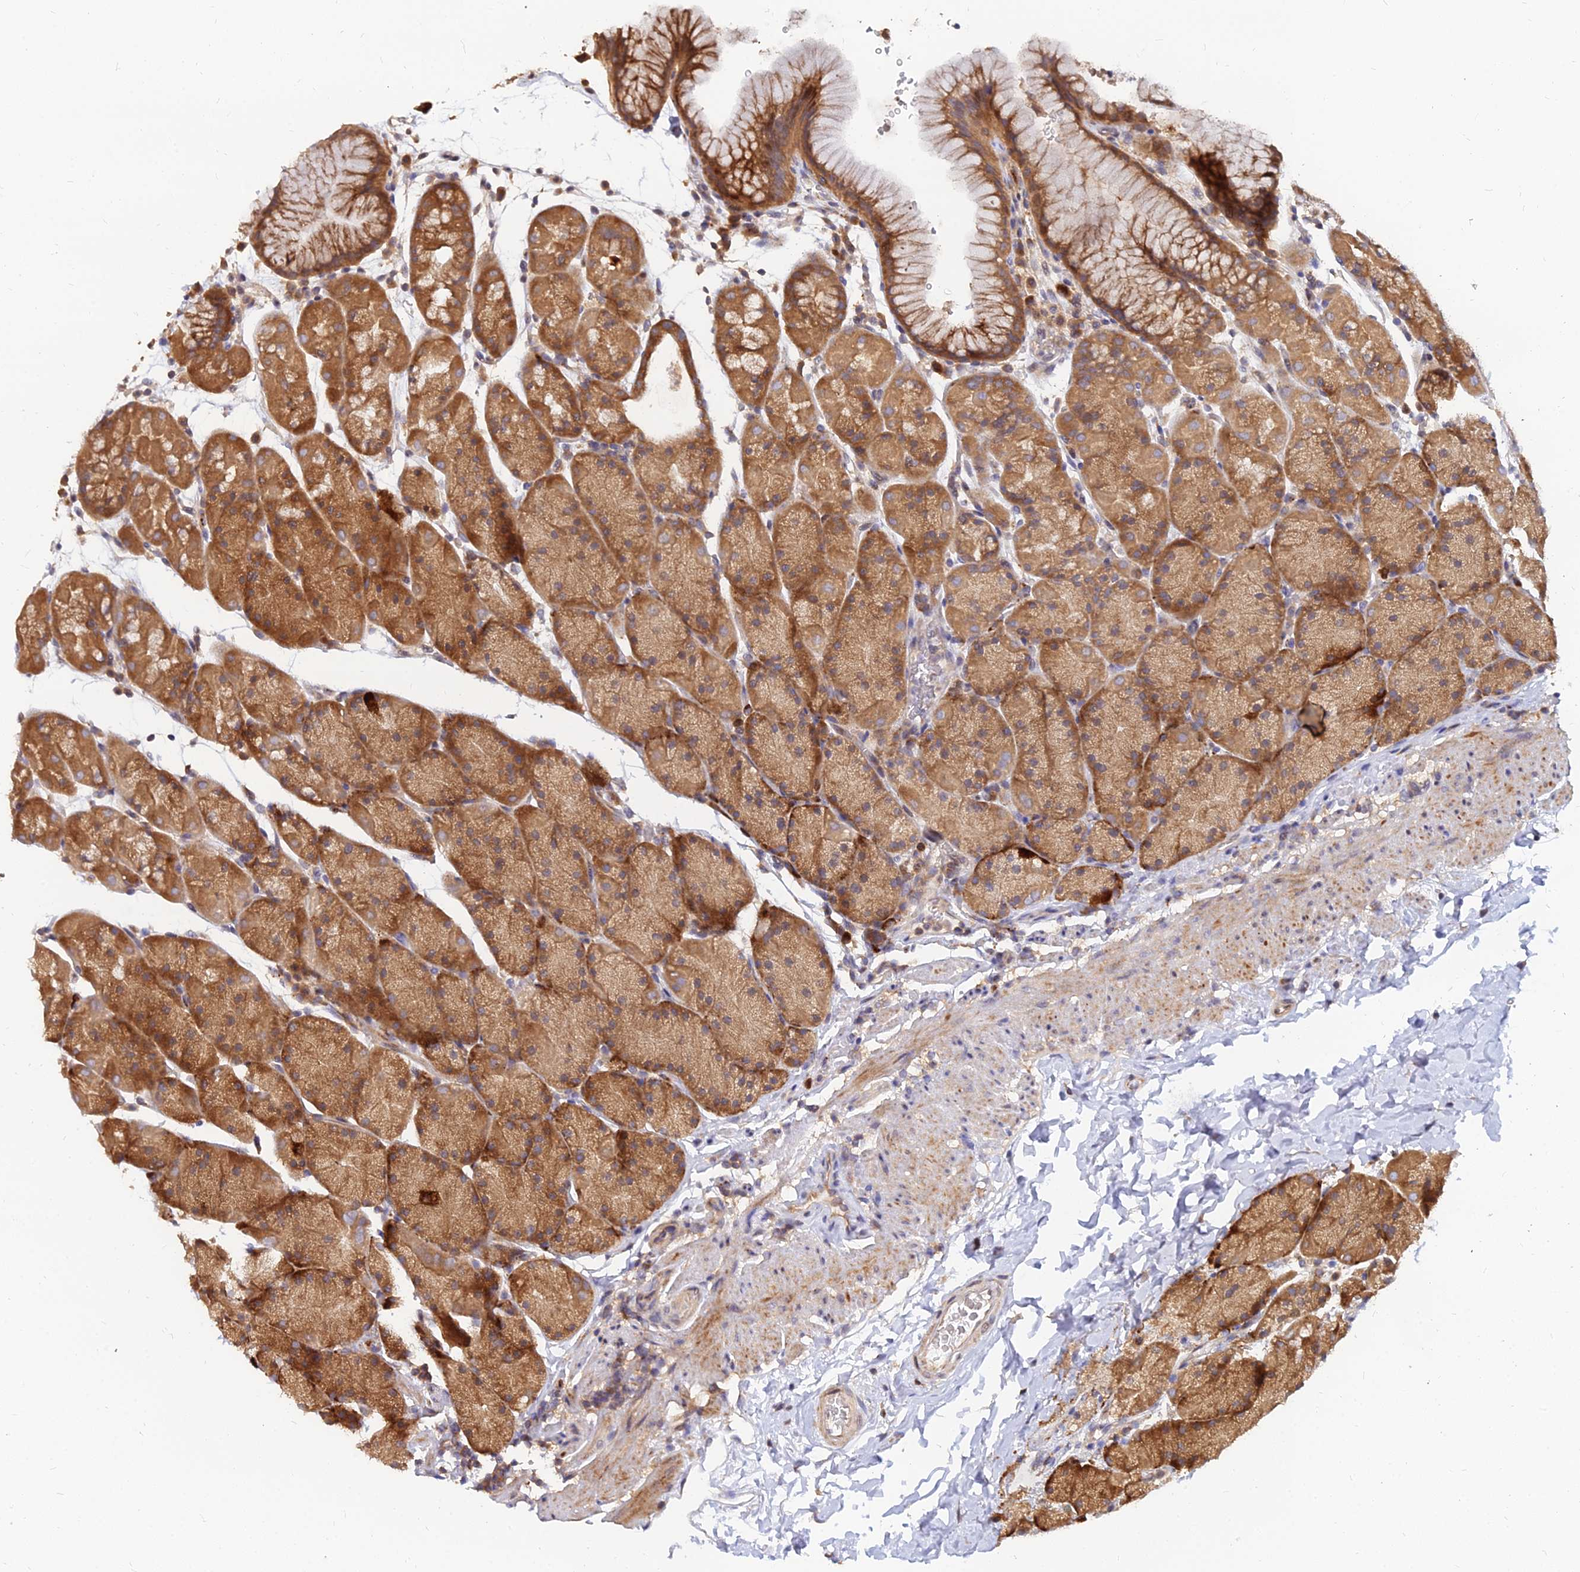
{"staining": {"intensity": "strong", "quantity": ">75%", "location": "cytoplasmic/membranous"}, "tissue": "stomach", "cell_type": "Glandular cells", "image_type": "normal", "snomed": [{"axis": "morphology", "description": "Normal tissue, NOS"}, {"axis": "topography", "description": "Stomach, upper"}, {"axis": "topography", "description": "Stomach, lower"}], "caption": "Protein analysis of unremarkable stomach displays strong cytoplasmic/membranous positivity in approximately >75% of glandular cells. (Stains: DAB (3,3'-diaminobenzidine) in brown, nuclei in blue, Microscopy: brightfield microscopy at high magnification).", "gene": "CCT6A", "patient": {"sex": "male", "age": 67}}